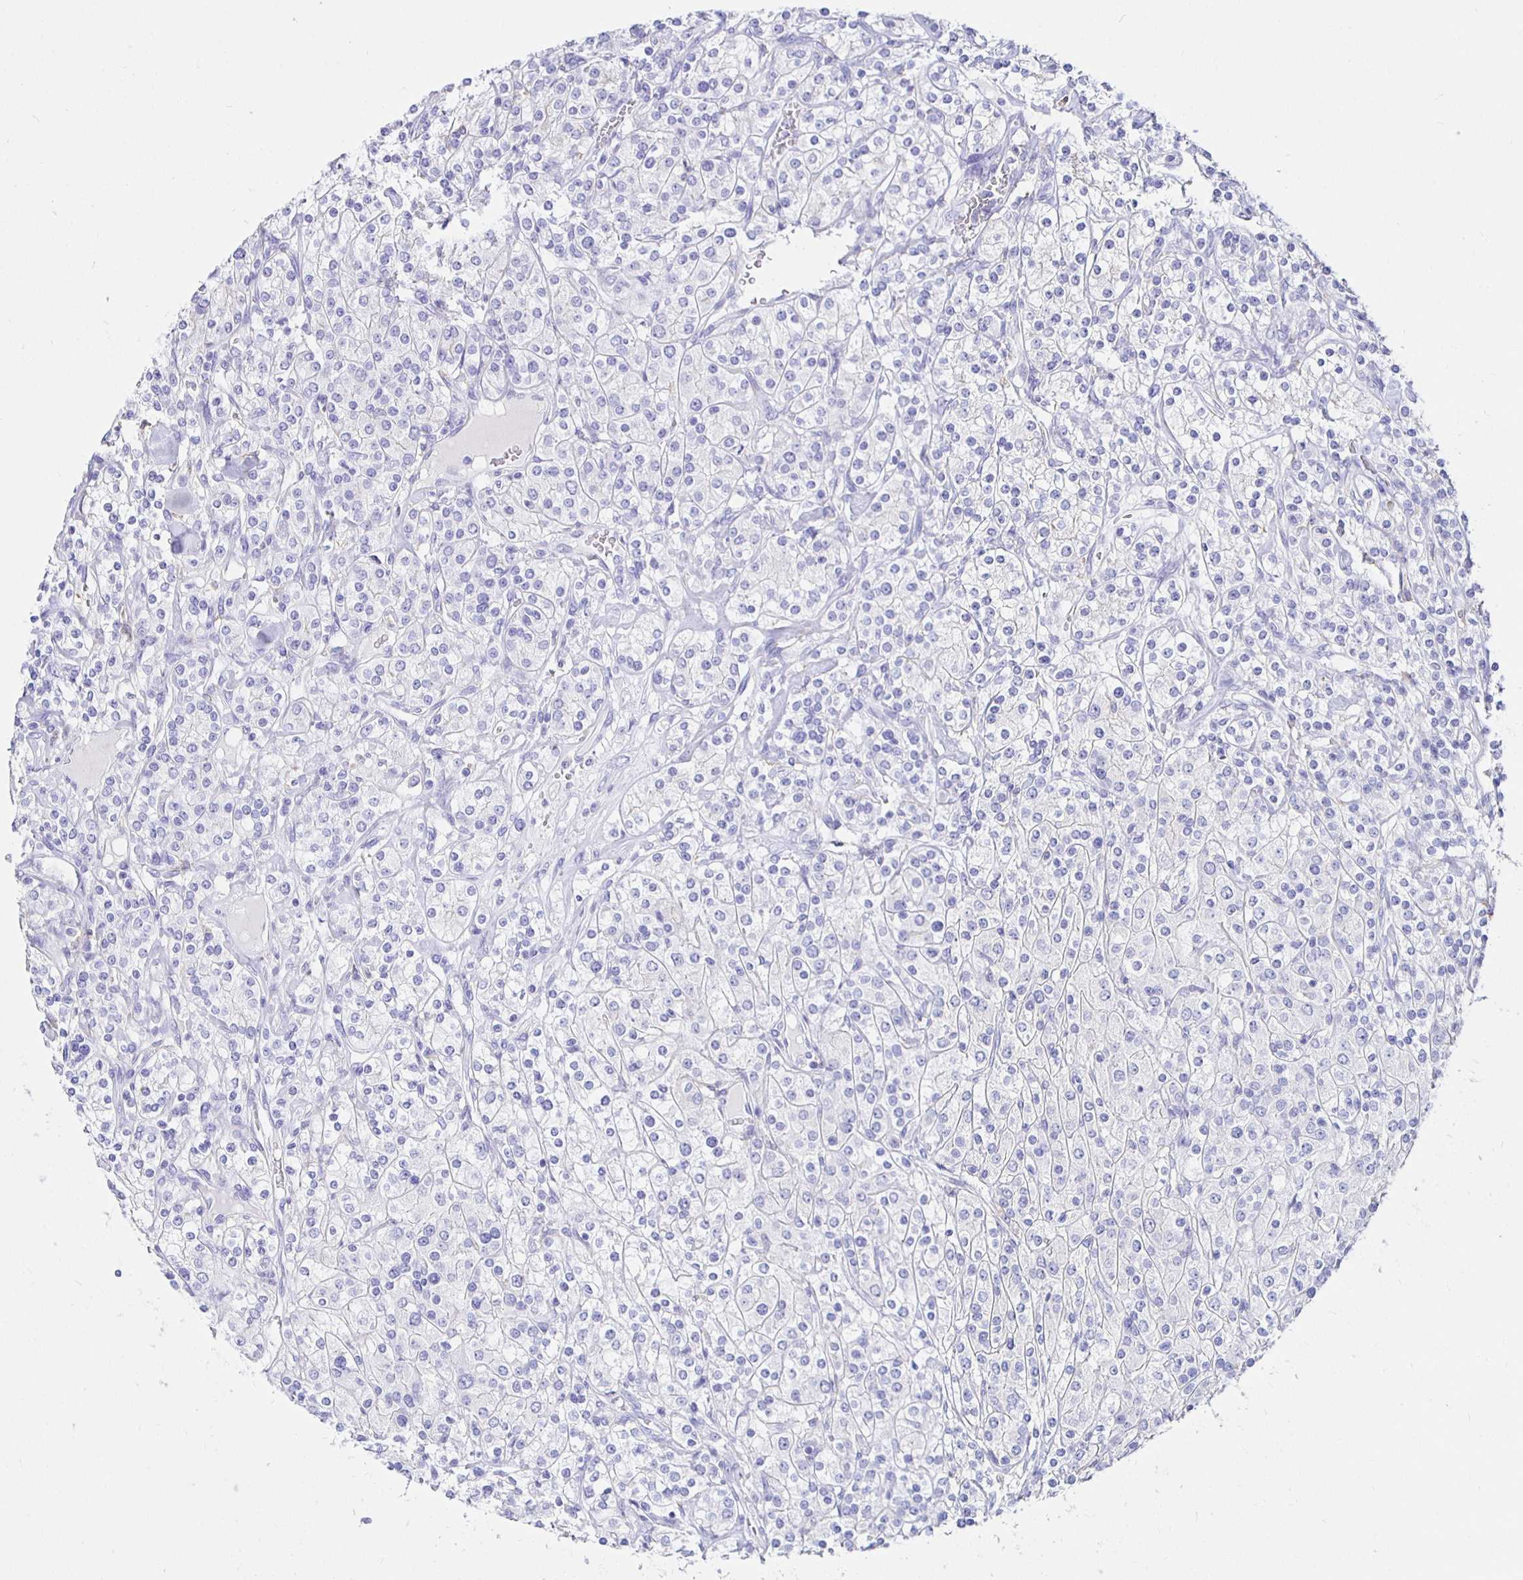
{"staining": {"intensity": "negative", "quantity": "none", "location": "none"}, "tissue": "renal cancer", "cell_type": "Tumor cells", "image_type": "cancer", "snomed": [{"axis": "morphology", "description": "Adenocarcinoma, NOS"}, {"axis": "topography", "description": "Kidney"}], "caption": "Immunohistochemistry (IHC) of human renal cancer shows no positivity in tumor cells. Nuclei are stained in blue.", "gene": "UMOD", "patient": {"sex": "male", "age": 77}}